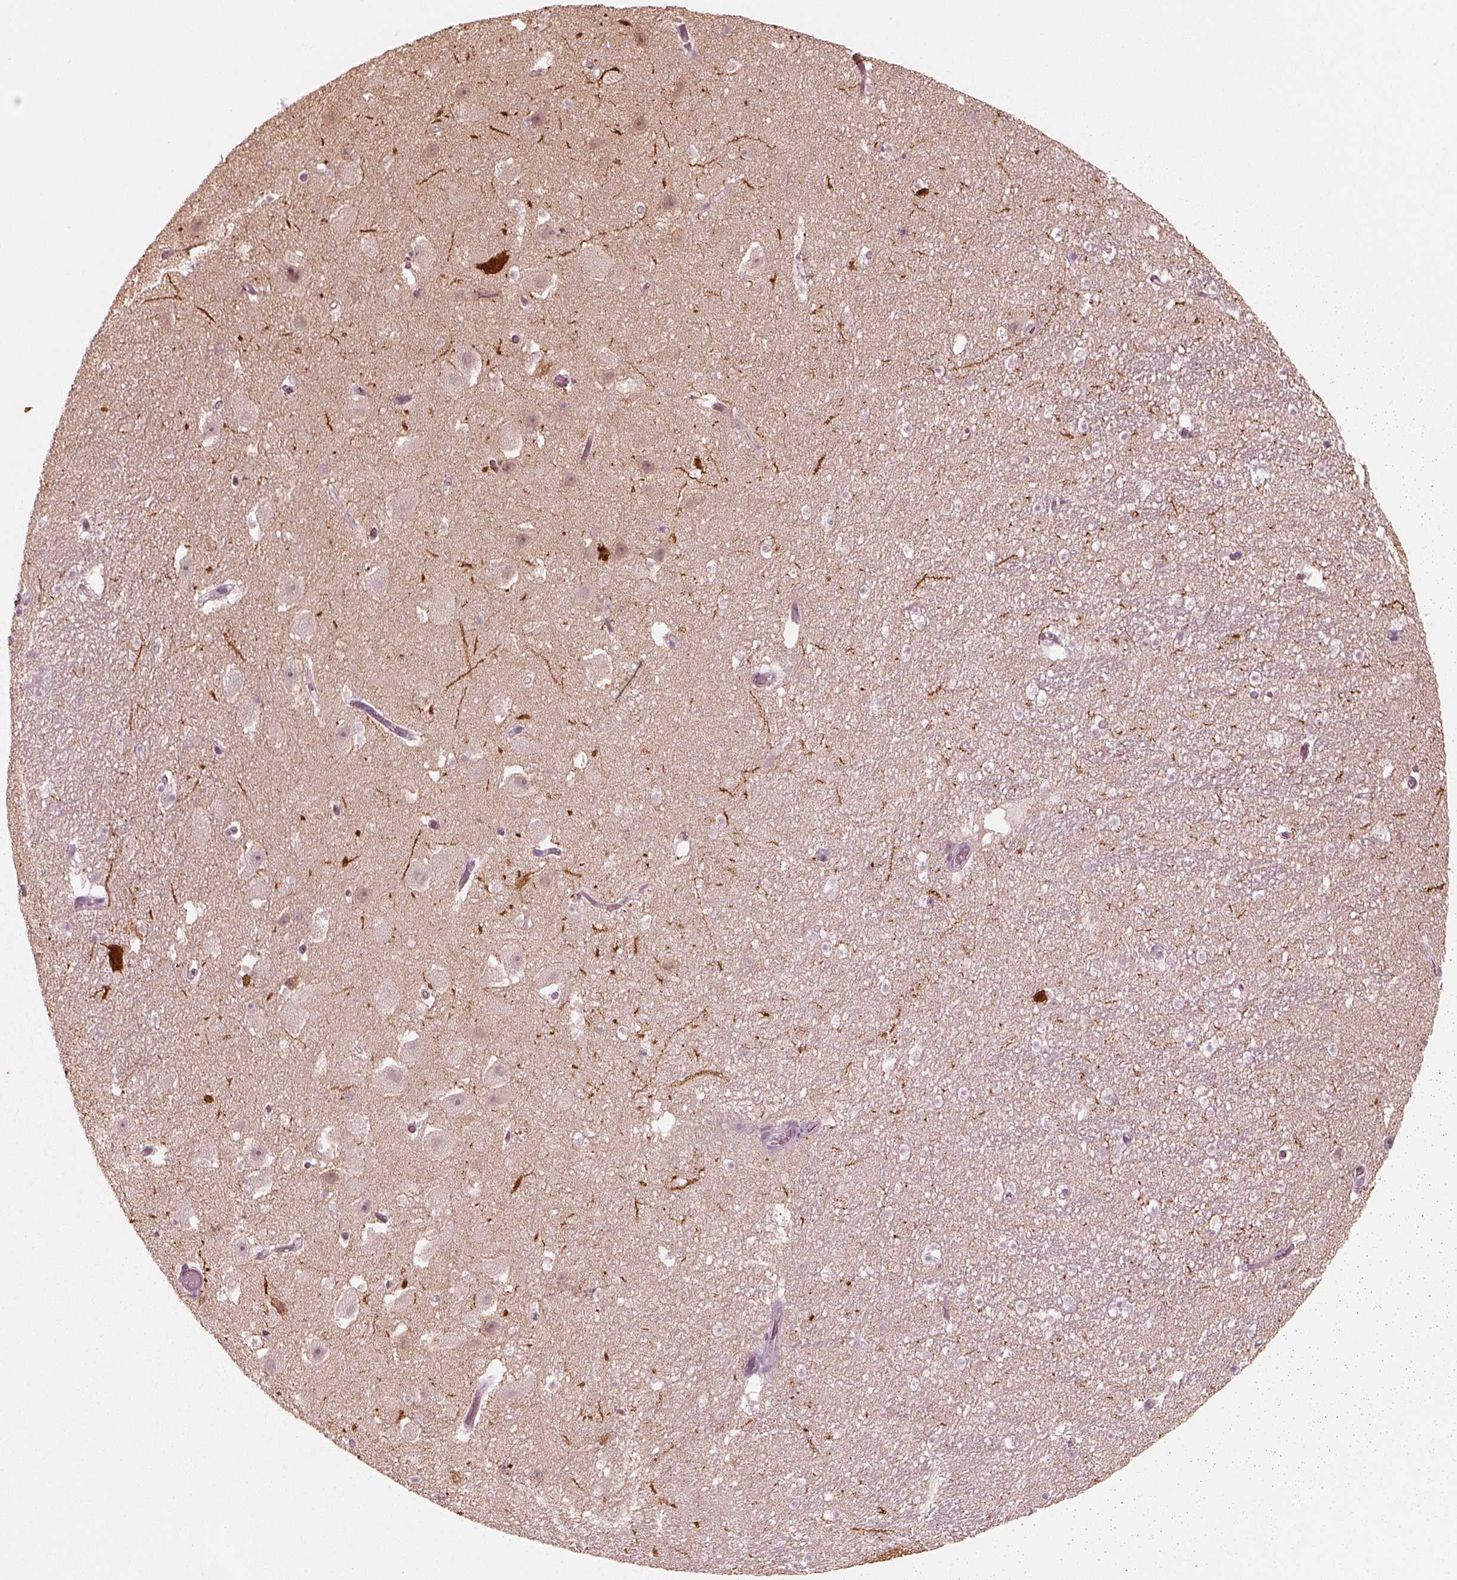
{"staining": {"intensity": "moderate", "quantity": "25%-75%", "location": "cytoplasmic/membranous"}, "tissue": "hippocampus", "cell_type": "Glial cells", "image_type": "normal", "snomed": [{"axis": "morphology", "description": "Normal tissue, NOS"}, {"axis": "topography", "description": "Hippocampus"}], "caption": "Brown immunohistochemical staining in normal human hippocampus shows moderate cytoplasmic/membranous positivity in approximately 25%-75% of glial cells.", "gene": "GPRIN1", "patient": {"sex": "male", "age": 26}}